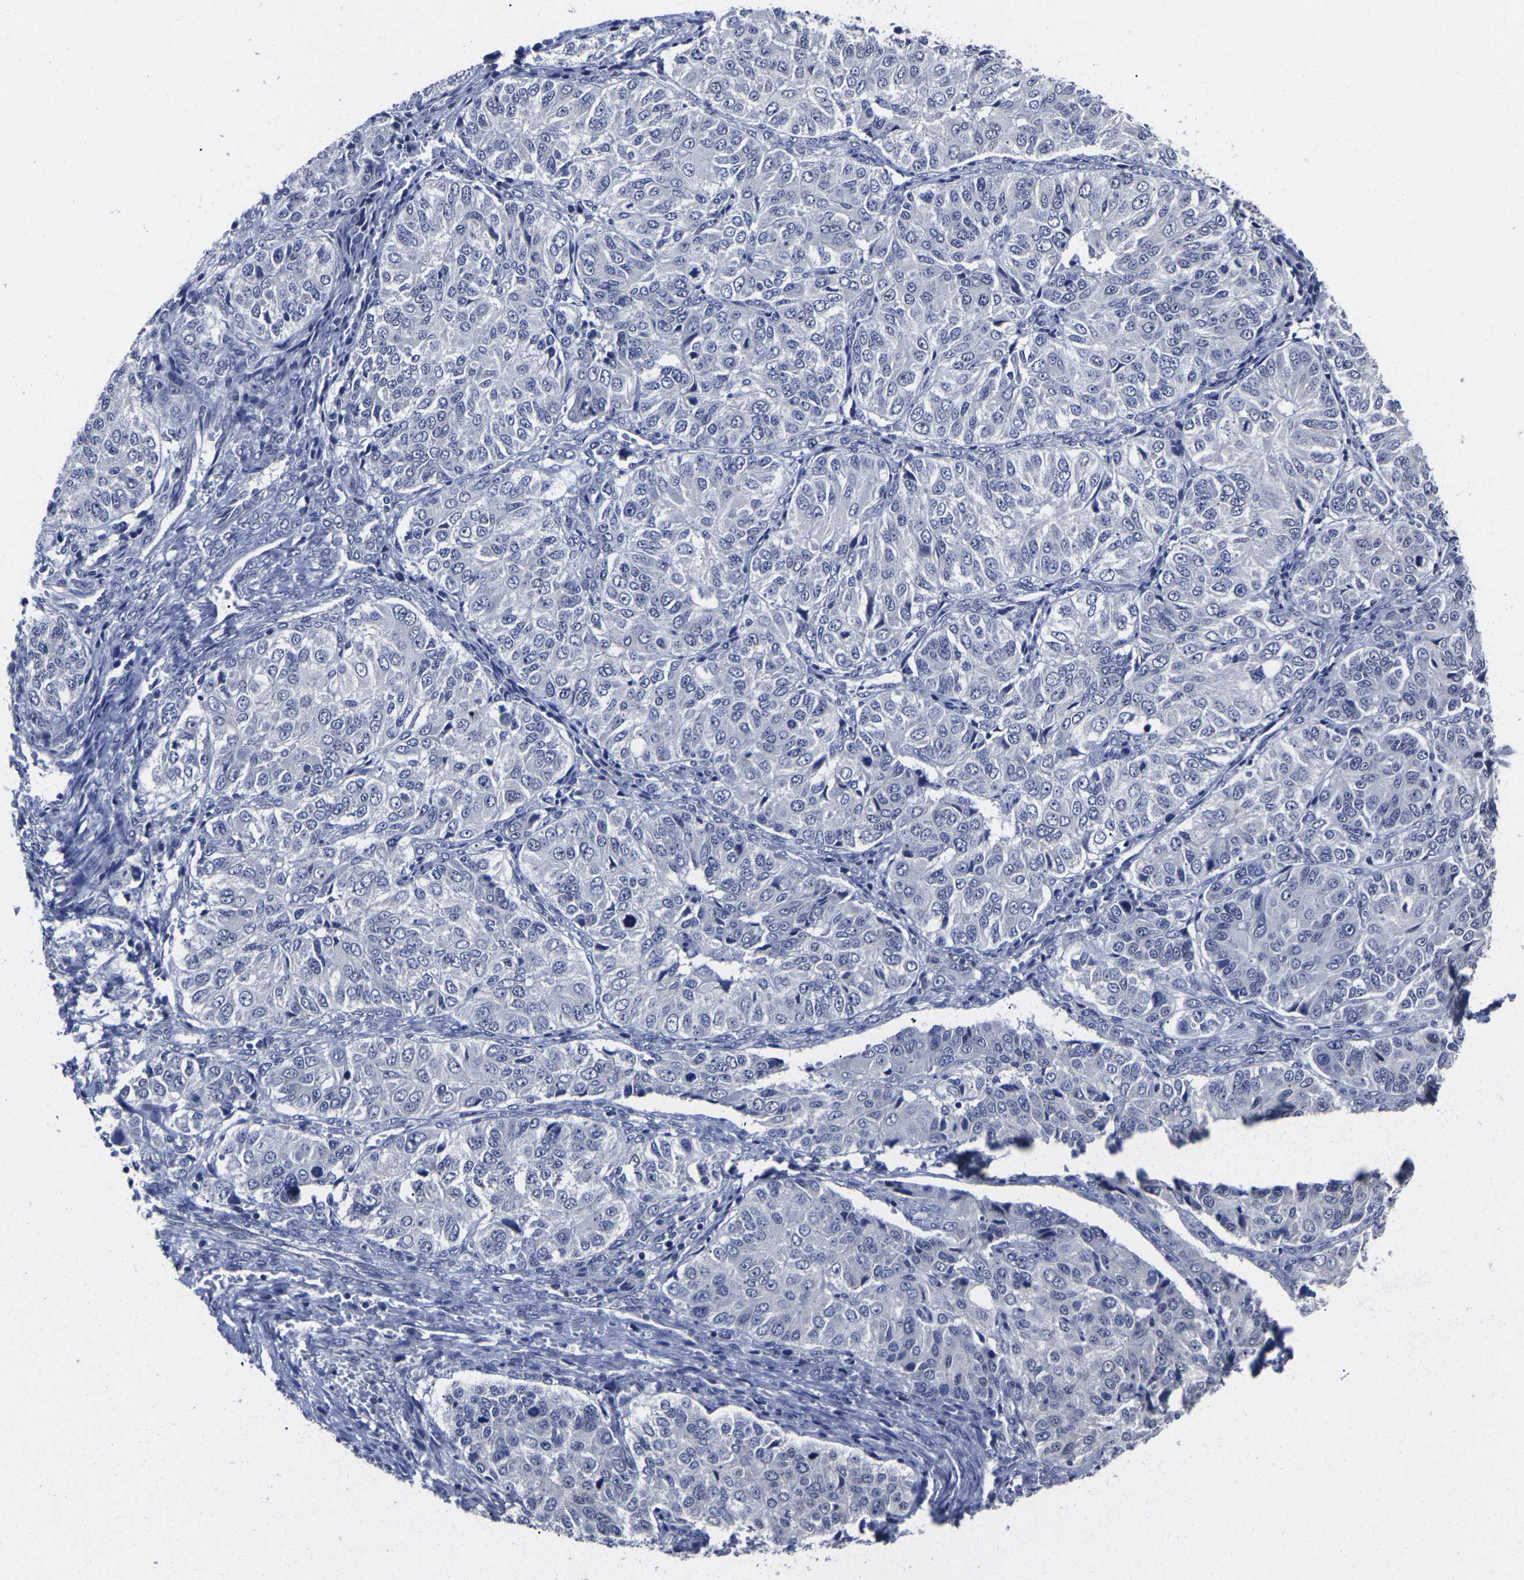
{"staining": {"intensity": "negative", "quantity": "none", "location": "none"}, "tissue": "ovarian cancer", "cell_type": "Tumor cells", "image_type": "cancer", "snomed": [{"axis": "morphology", "description": "Carcinoma, endometroid"}, {"axis": "topography", "description": "Ovary"}], "caption": "Immunohistochemistry histopathology image of neoplastic tissue: human endometroid carcinoma (ovarian) stained with DAB displays no significant protein positivity in tumor cells.", "gene": "MSANTD4", "patient": {"sex": "female", "age": 51}}